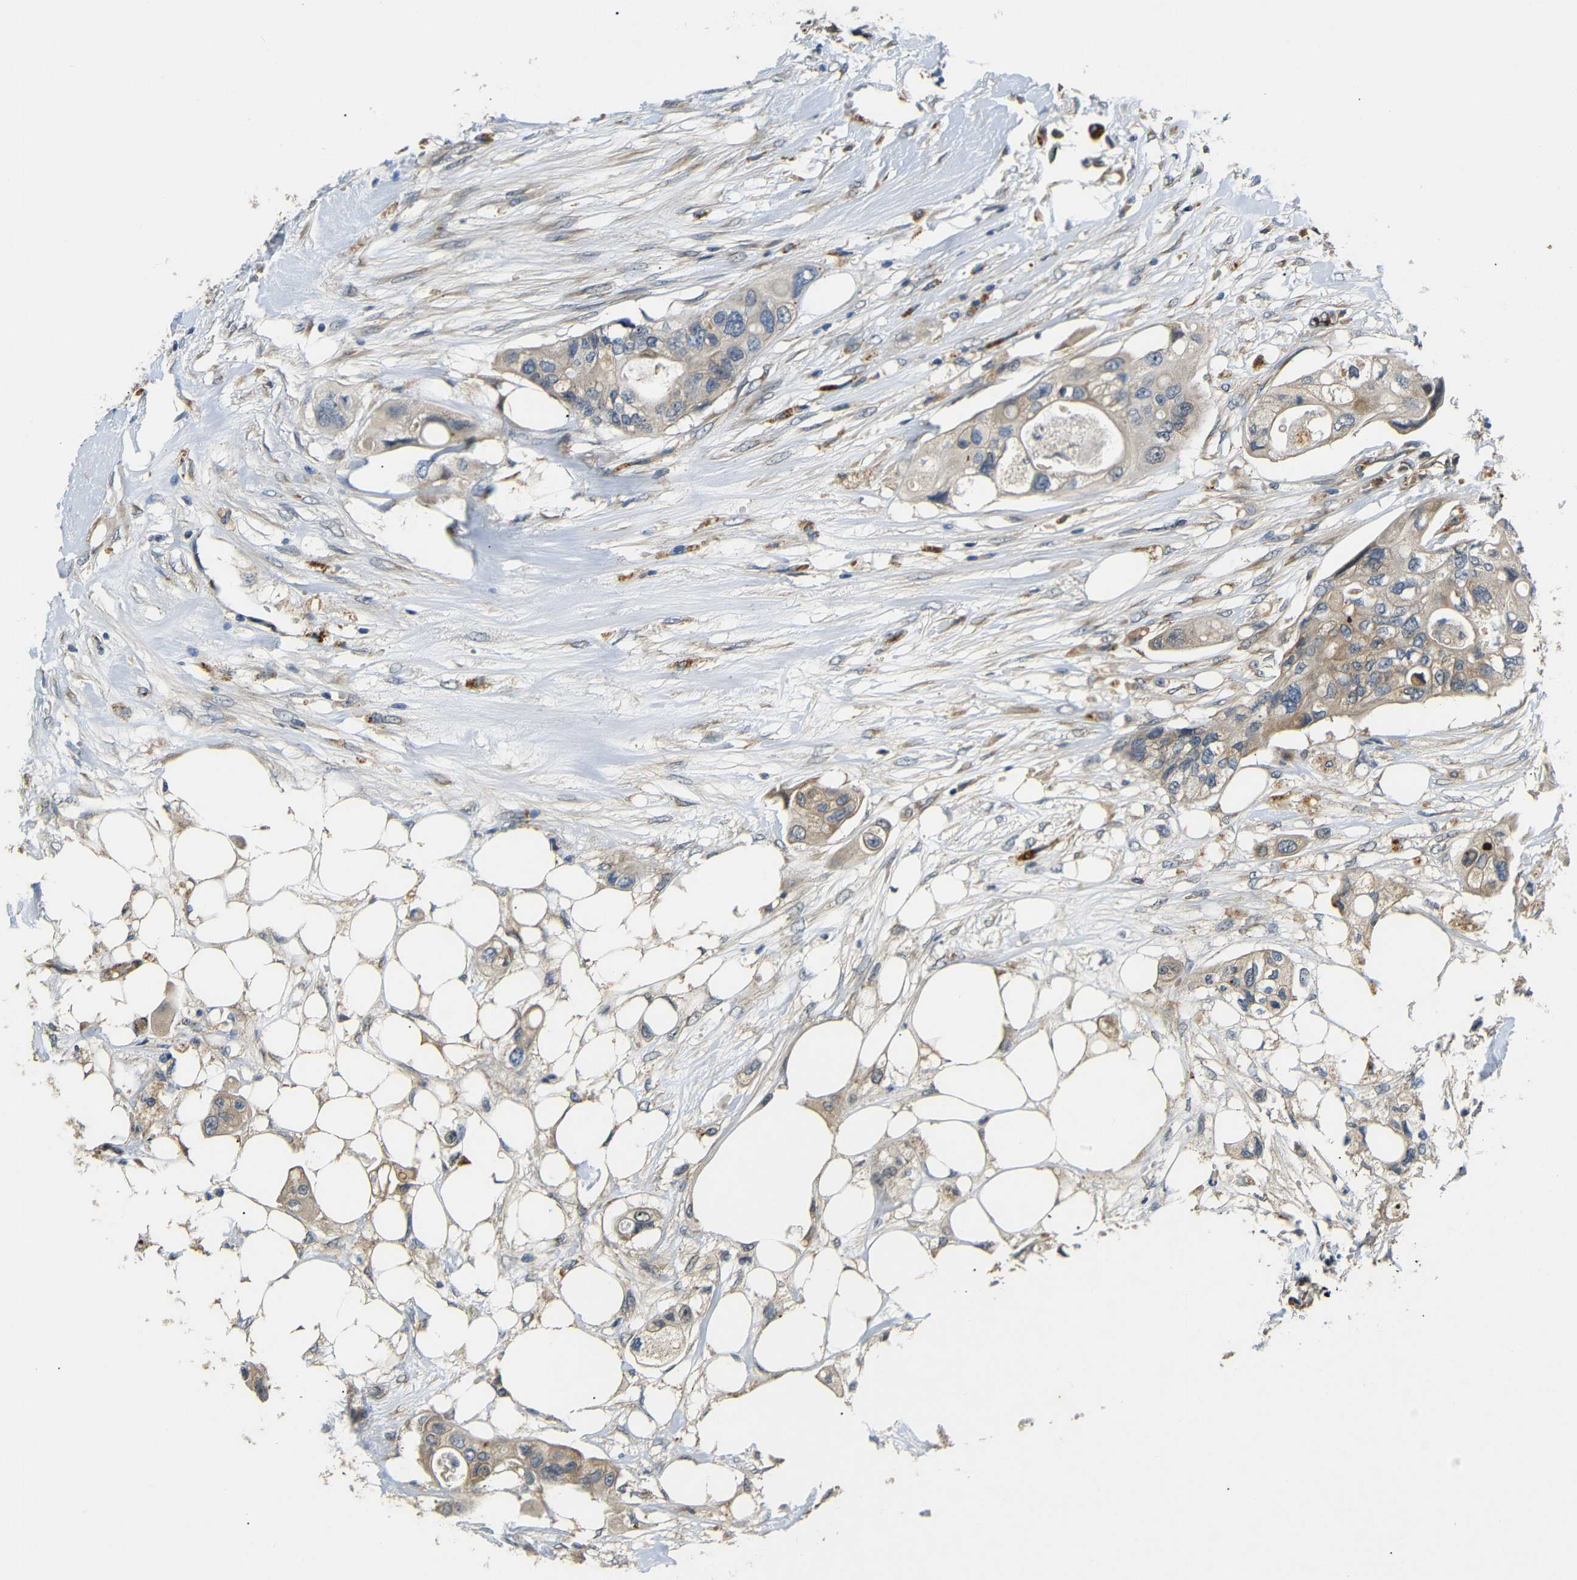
{"staining": {"intensity": "weak", "quantity": ">75%", "location": "cytoplasmic/membranous"}, "tissue": "colorectal cancer", "cell_type": "Tumor cells", "image_type": "cancer", "snomed": [{"axis": "morphology", "description": "Adenocarcinoma, NOS"}, {"axis": "topography", "description": "Colon"}], "caption": "A low amount of weak cytoplasmic/membranous expression is appreciated in about >75% of tumor cells in colorectal cancer (adenocarcinoma) tissue.", "gene": "ATP7A", "patient": {"sex": "female", "age": 57}}